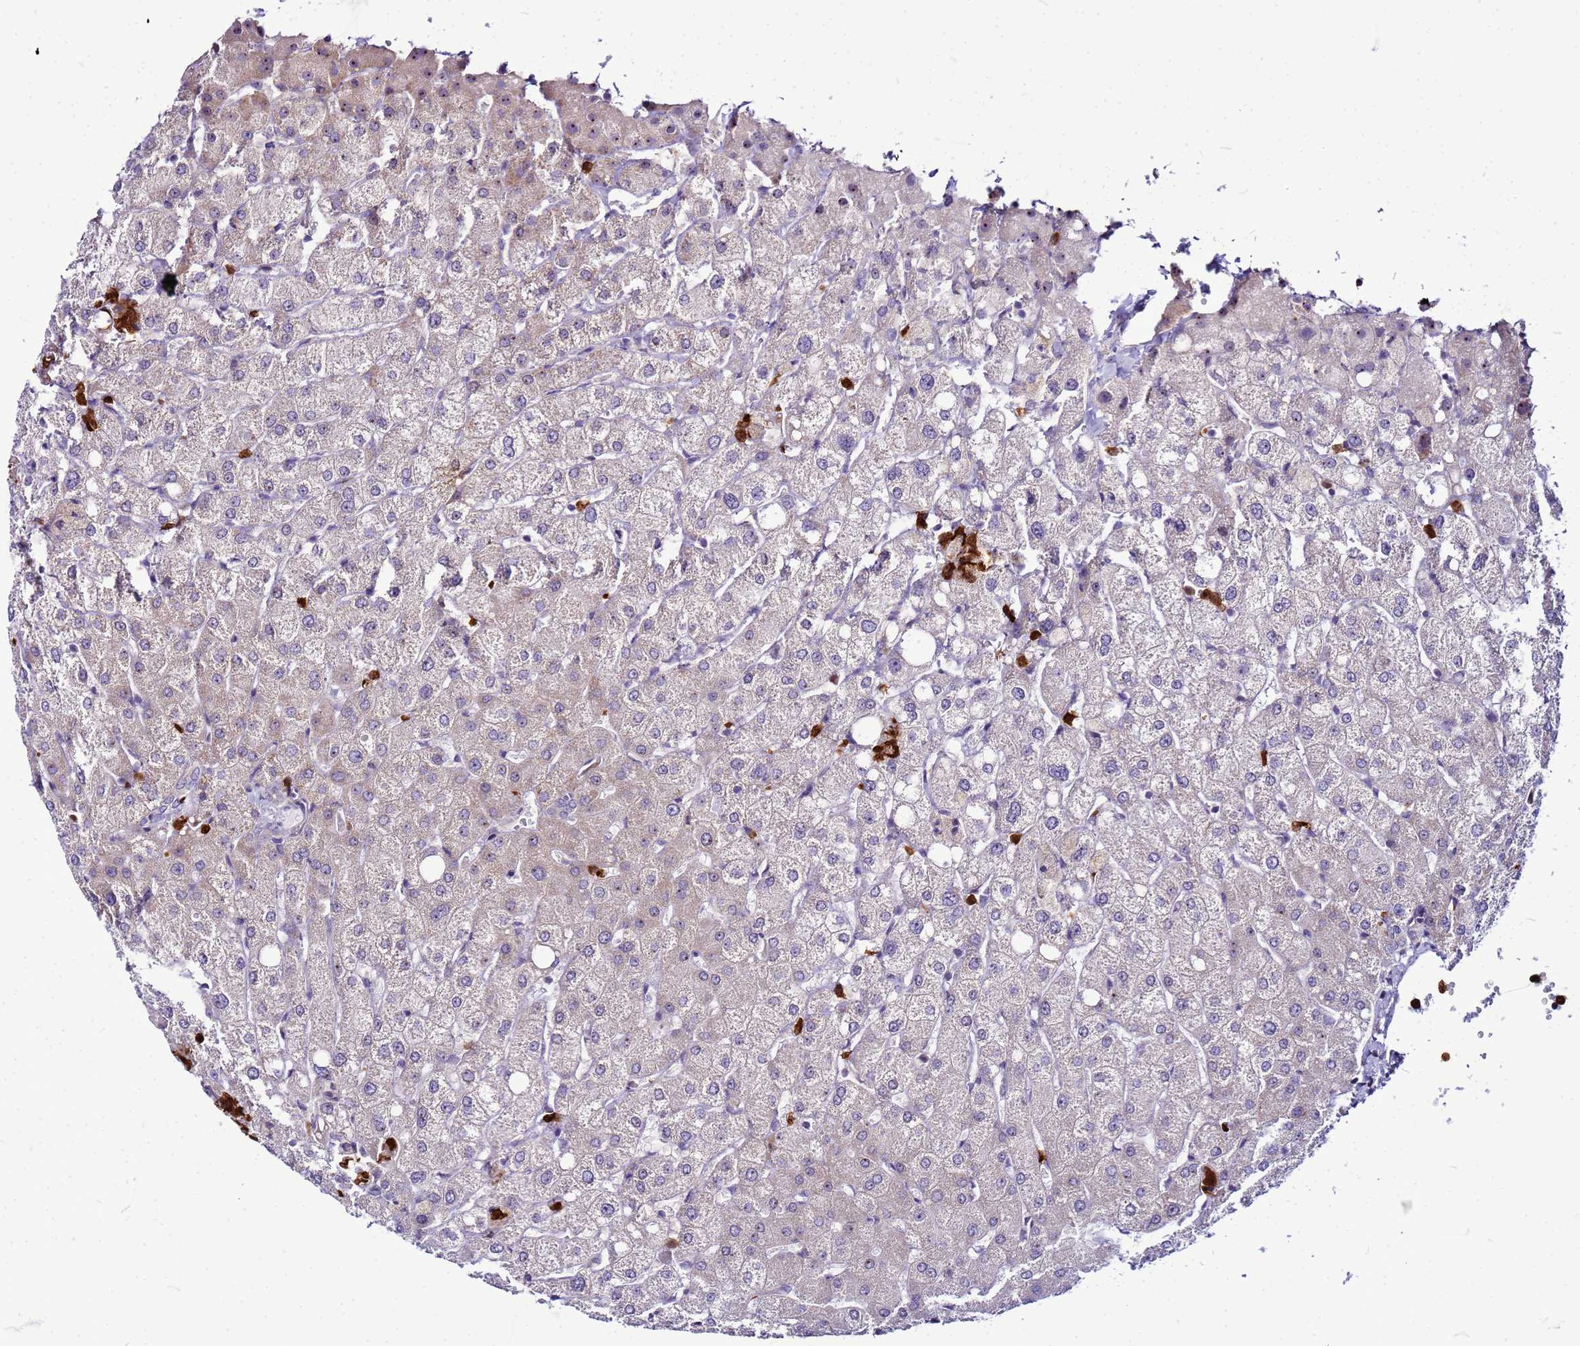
{"staining": {"intensity": "negative", "quantity": "none", "location": "none"}, "tissue": "liver", "cell_type": "Cholangiocytes", "image_type": "normal", "snomed": [{"axis": "morphology", "description": "Normal tissue, NOS"}, {"axis": "topography", "description": "Liver"}], "caption": "This photomicrograph is of unremarkable liver stained with immunohistochemistry to label a protein in brown with the nuclei are counter-stained blue. There is no staining in cholangiocytes.", "gene": "VPS4B", "patient": {"sex": "female", "age": 54}}